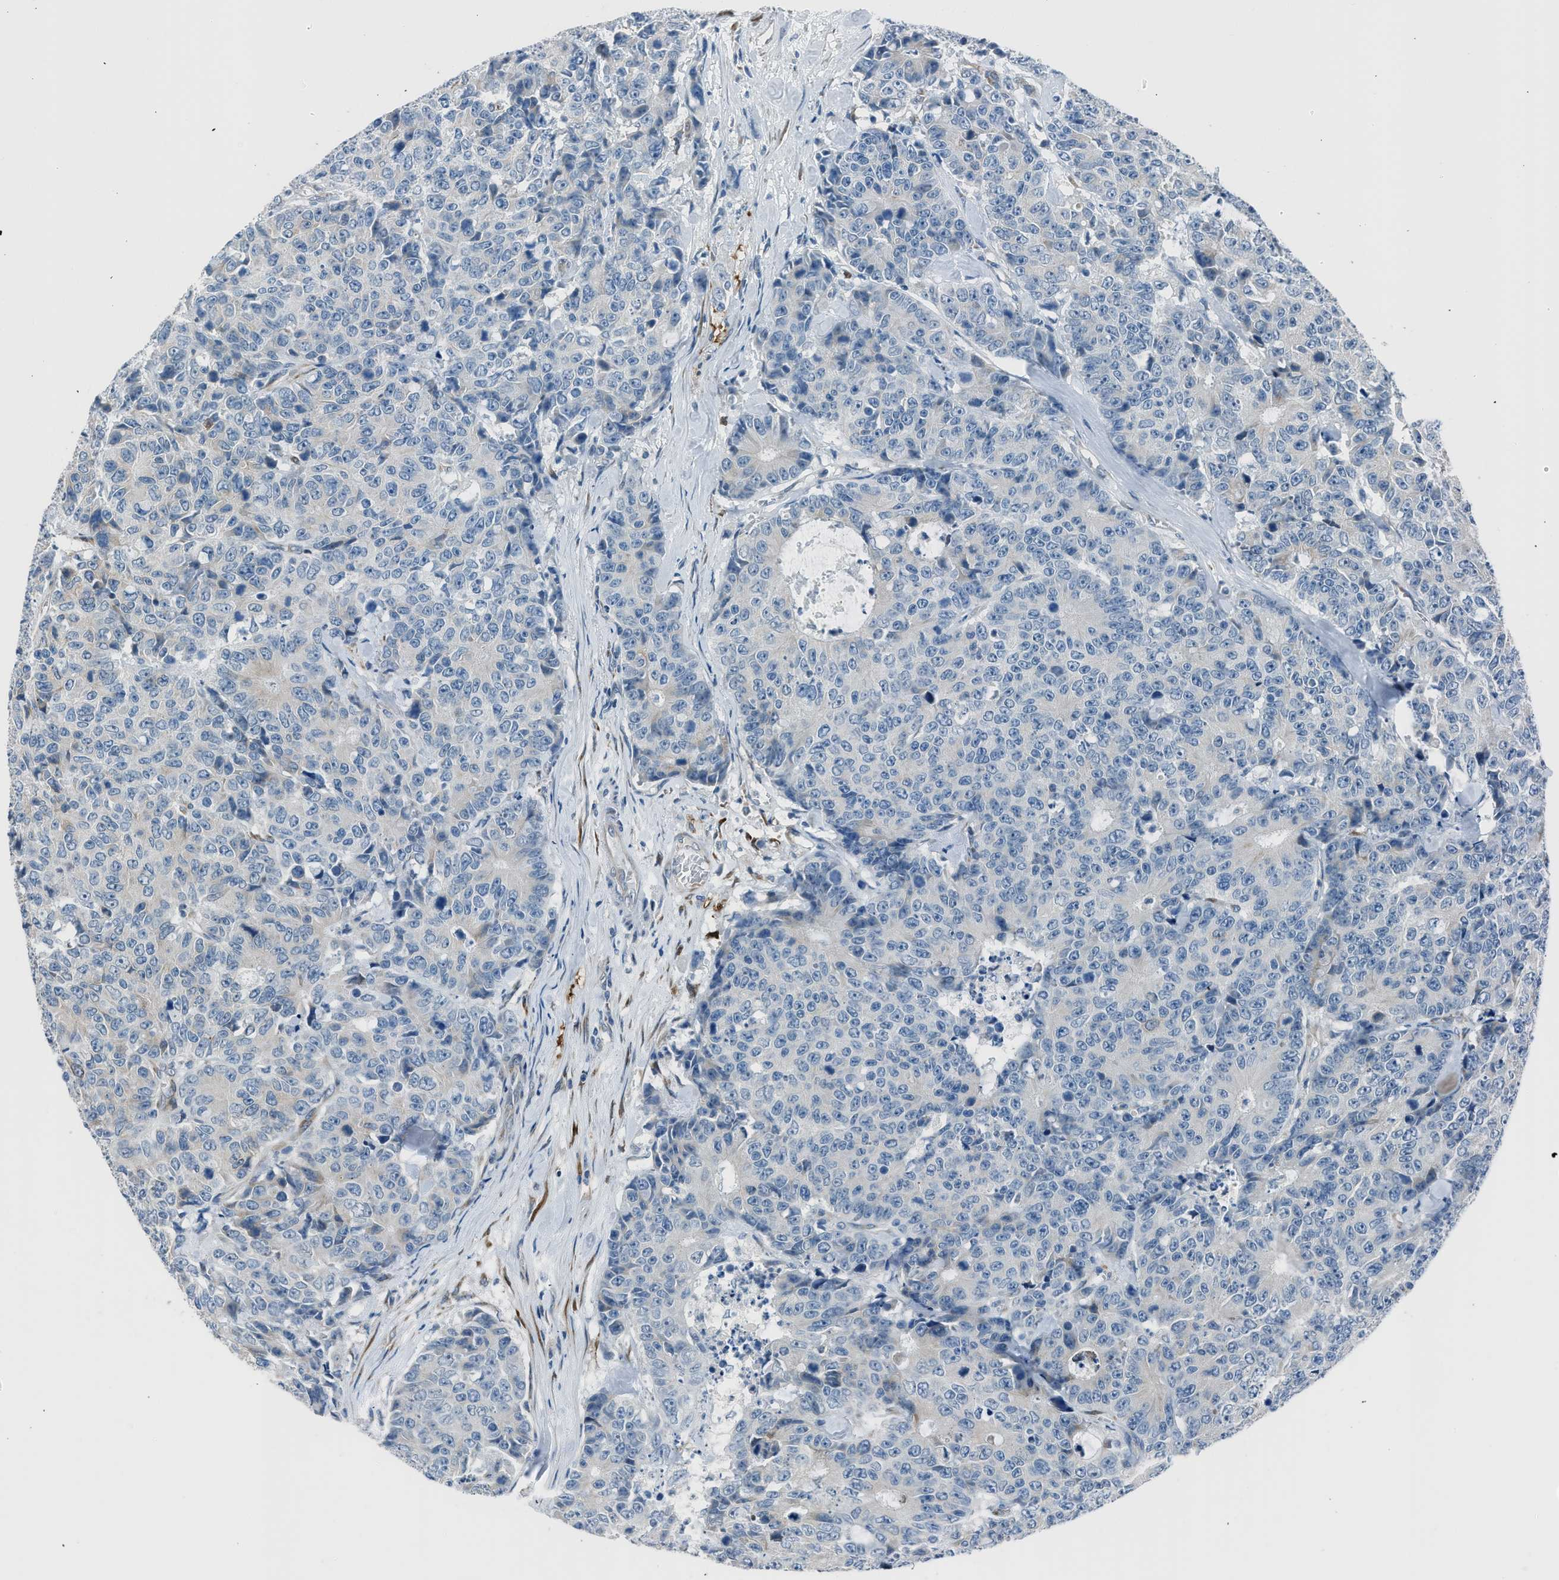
{"staining": {"intensity": "negative", "quantity": "none", "location": "none"}, "tissue": "colorectal cancer", "cell_type": "Tumor cells", "image_type": "cancer", "snomed": [{"axis": "morphology", "description": "Adenocarcinoma, NOS"}, {"axis": "topography", "description": "Colon"}], "caption": "The IHC histopathology image has no significant expression in tumor cells of adenocarcinoma (colorectal) tissue.", "gene": "RNF41", "patient": {"sex": "female", "age": 86}}